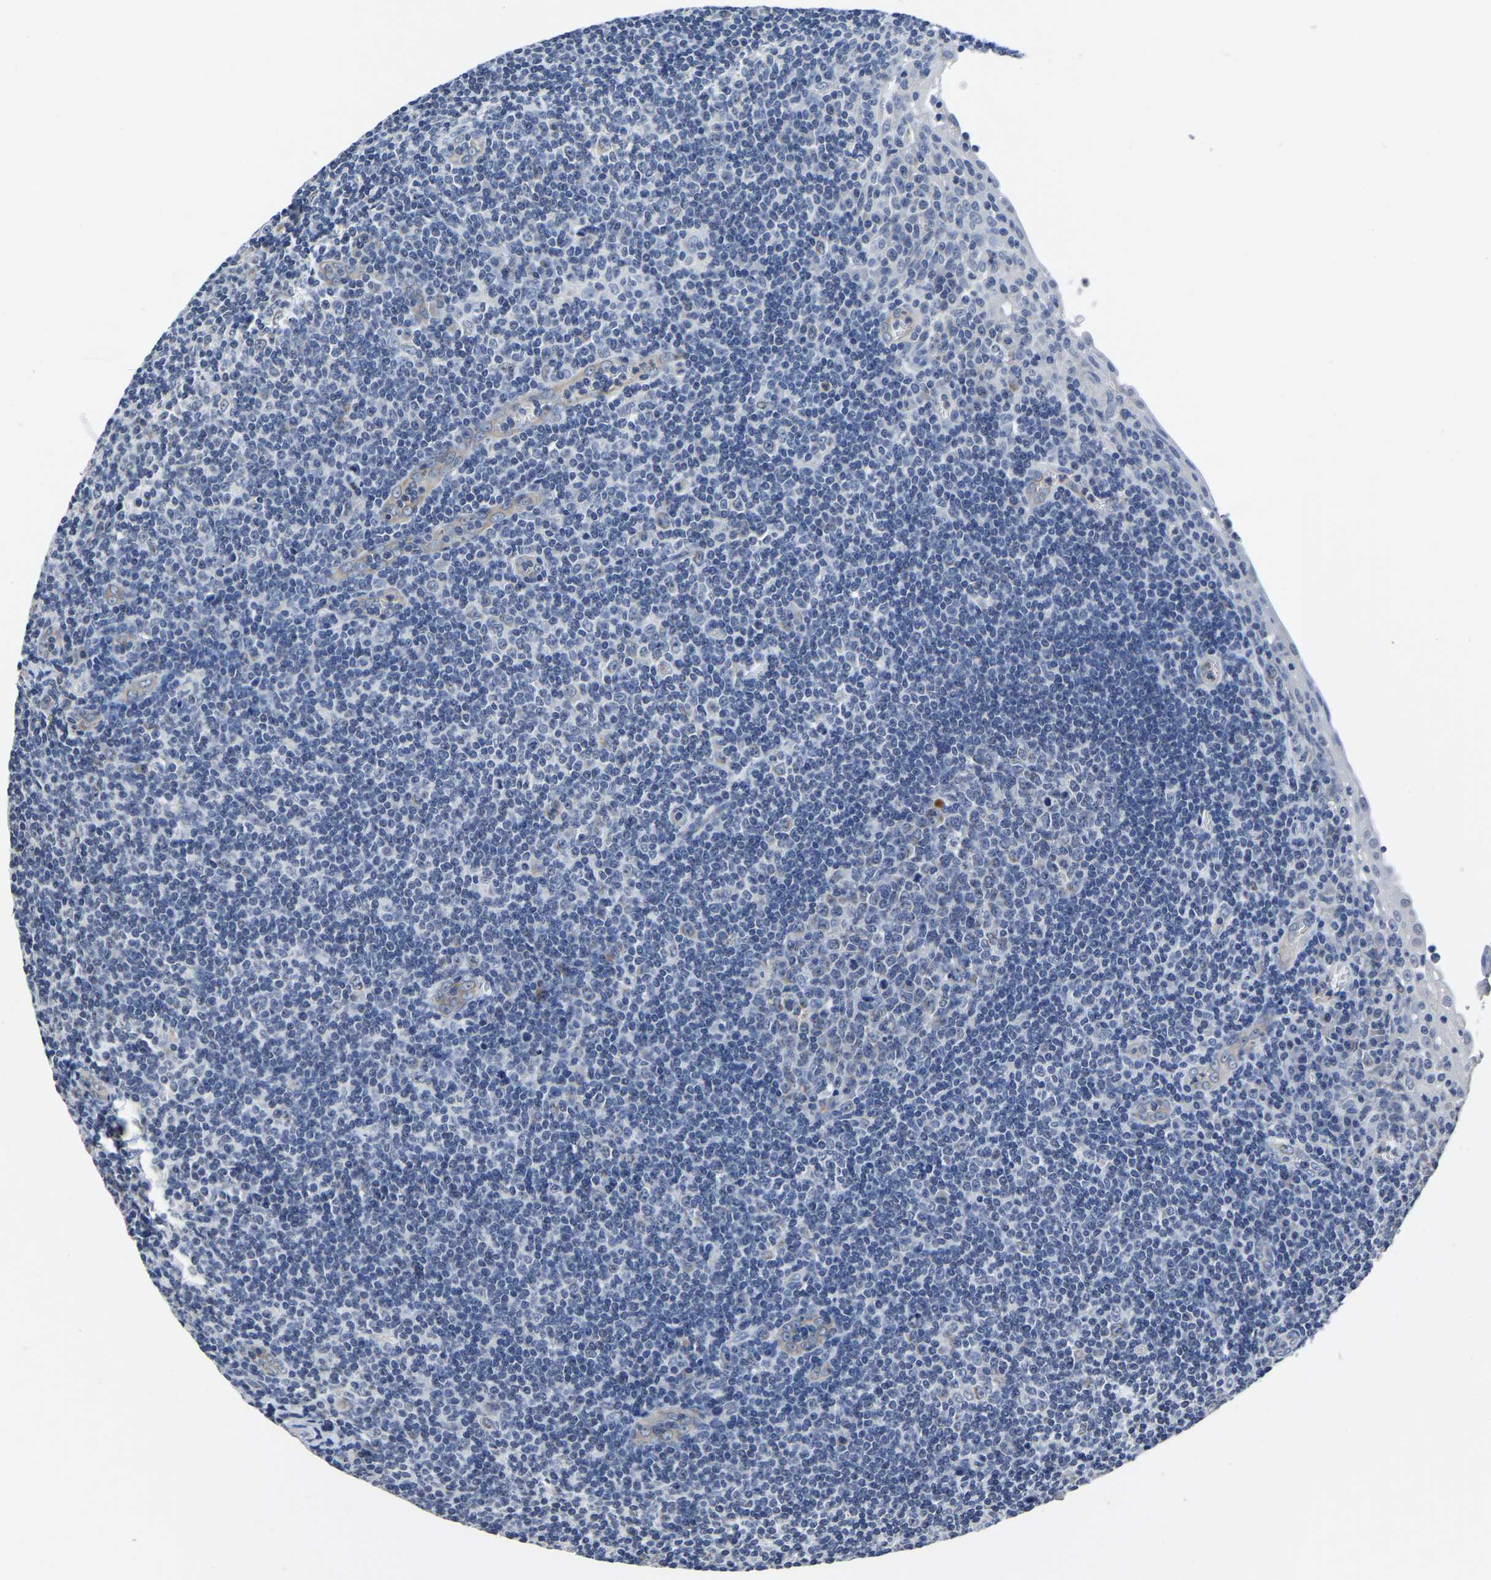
{"staining": {"intensity": "negative", "quantity": "none", "location": "none"}, "tissue": "tonsil", "cell_type": "Germinal center cells", "image_type": "normal", "snomed": [{"axis": "morphology", "description": "Normal tissue, NOS"}, {"axis": "topography", "description": "Tonsil"}], "caption": "A photomicrograph of tonsil stained for a protein demonstrates no brown staining in germinal center cells. (DAB immunohistochemistry (IHC) with hematoxylin counter stain).", "gene": "FGD5", "patient": {"sex": "male", "age": 37}}